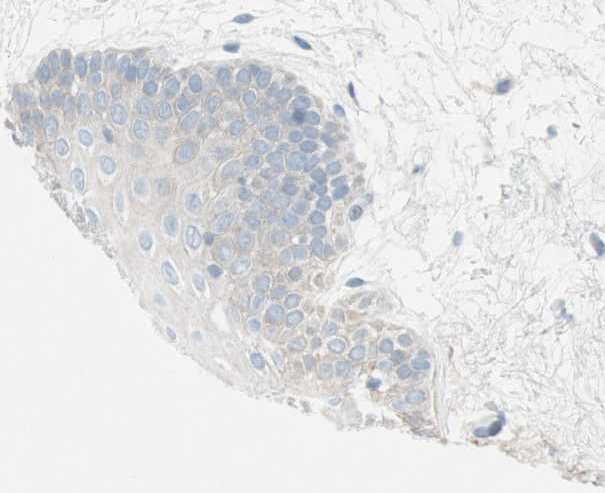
{"staining": {"intensity": "negative", "quantity": "none", "location": "none"}, "tissue": "oral mucosa", "cell_type": "Squamous epithelial cells", "image_type": "normal", "snomed": [{"axis": "morphology", "description": "Normal tissue, NOS"}, {"axis": "morphology", "description": "Squamous cell carcinoma, NOS"}, {"axis": "topography", "description": "Skeletal muscle"}, {"axis": "topography", "description": "Oral tissue"}, {"axis": "topography", "description": "Head-Neck"}], "caption": "High power microscopy image of an immunohistochemistry (IHC) histopathology image of benign oral mucosa, revealing no significant expression in squamous epithelial cells. (Stains: DAB IHC with hematoxylin counter stain, Microscopy: brightfield microscopy at high magnification).", "gene": "AGR2", "patient": {"sex": "male", "age": 71}}